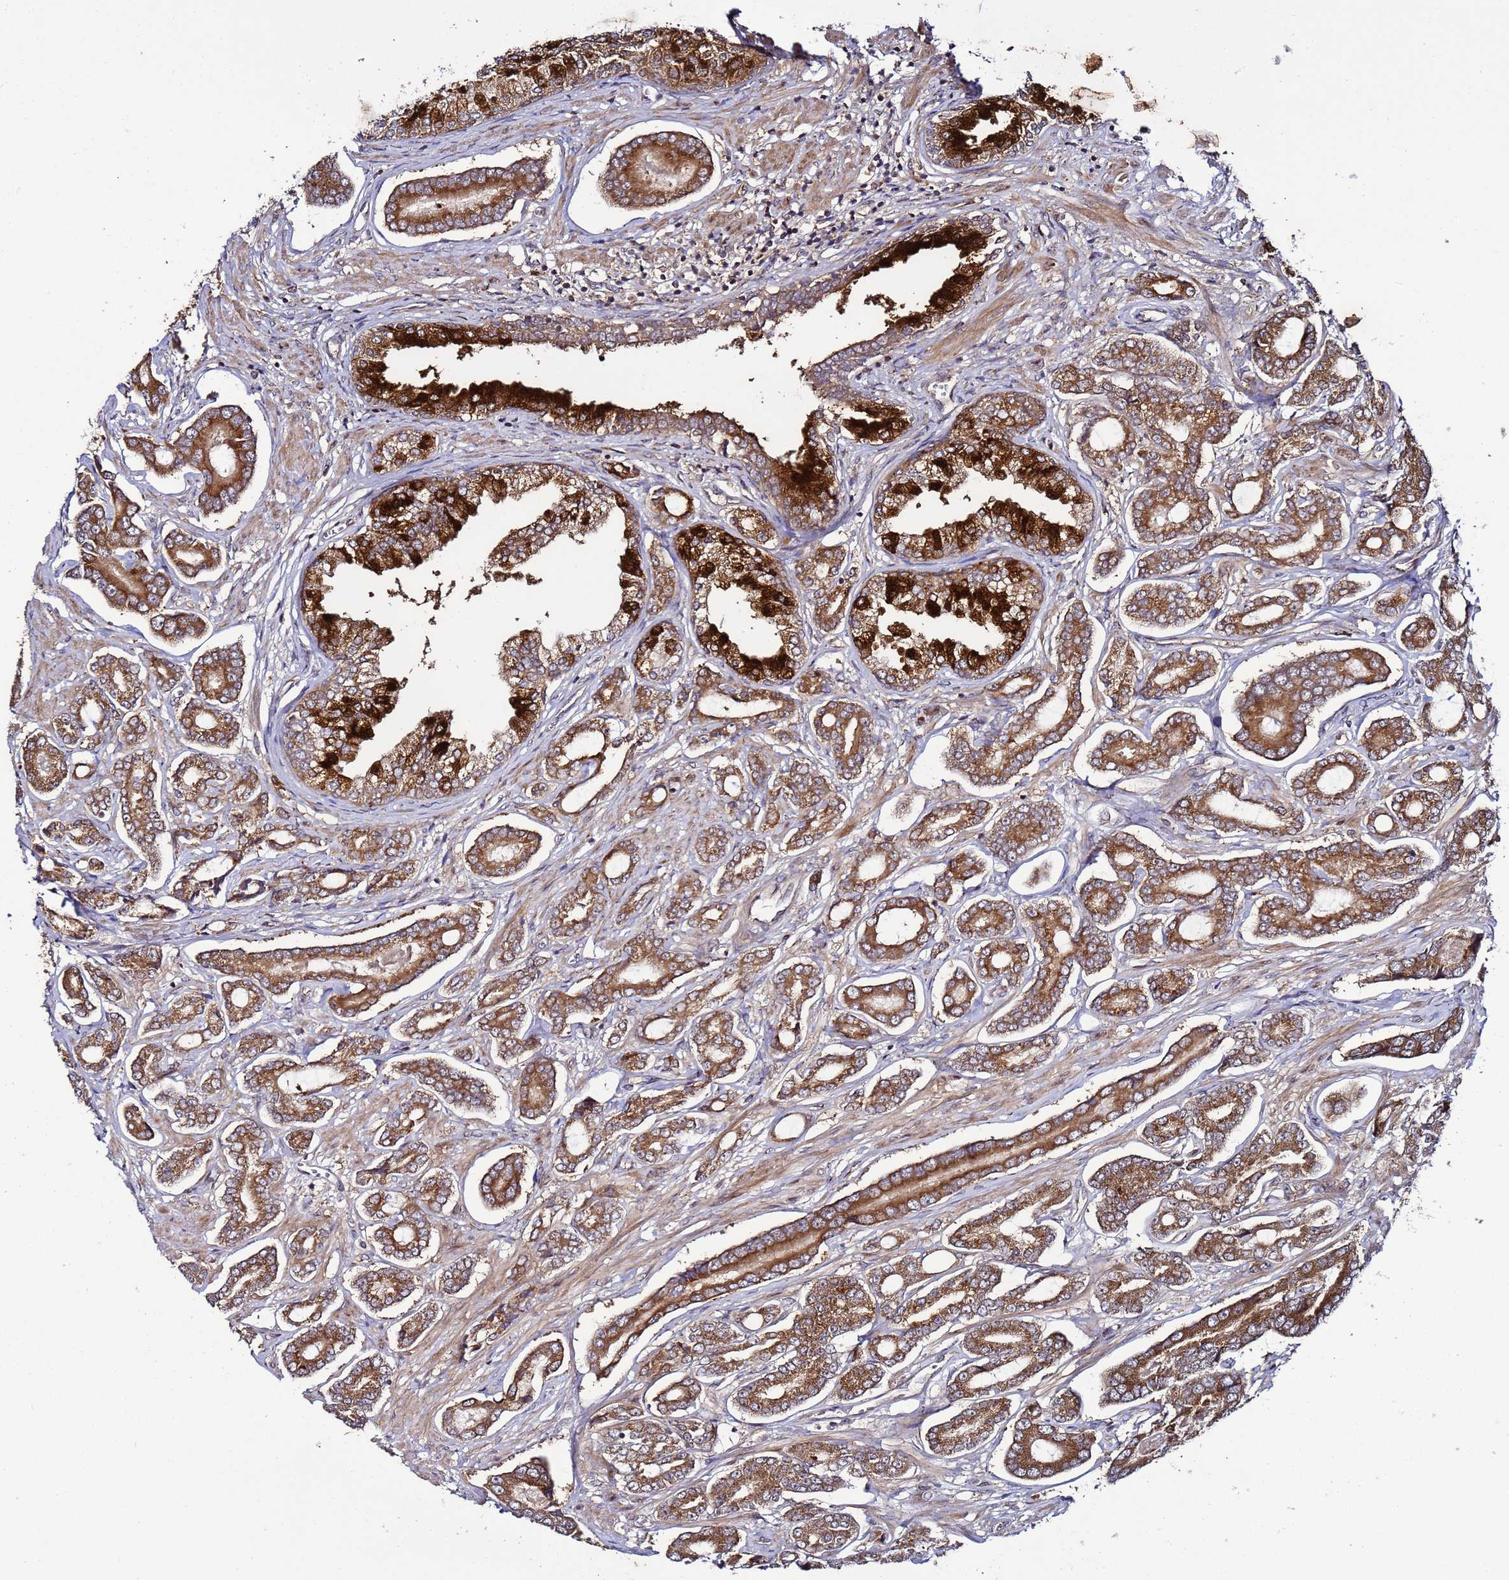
{"staining": {"intensity": "strong", "quantity": ">75%", "location": "cytoplasmic/membranous"}, "tissue": "prostate cancer", "cell_type": "Tumor cells", "image_type": "cancer", "snomed": [{"axis": "morphology", "description": "Adenocarcinoma, NOS"}, {"axis": "topography", "description": "Prostate and seminal vesicle, NOS"}], "caption": "A high amount of strong cytoplasmic/membranous positivity is appreciated in about >75% of tumor cells in adenocarcinoma (prostate) tissue. (DAB IHC, brown staining for protein, blue staining for nuclei).", "gene": "TMEM176B", "patient": {"sex": "male", "age": 76}}